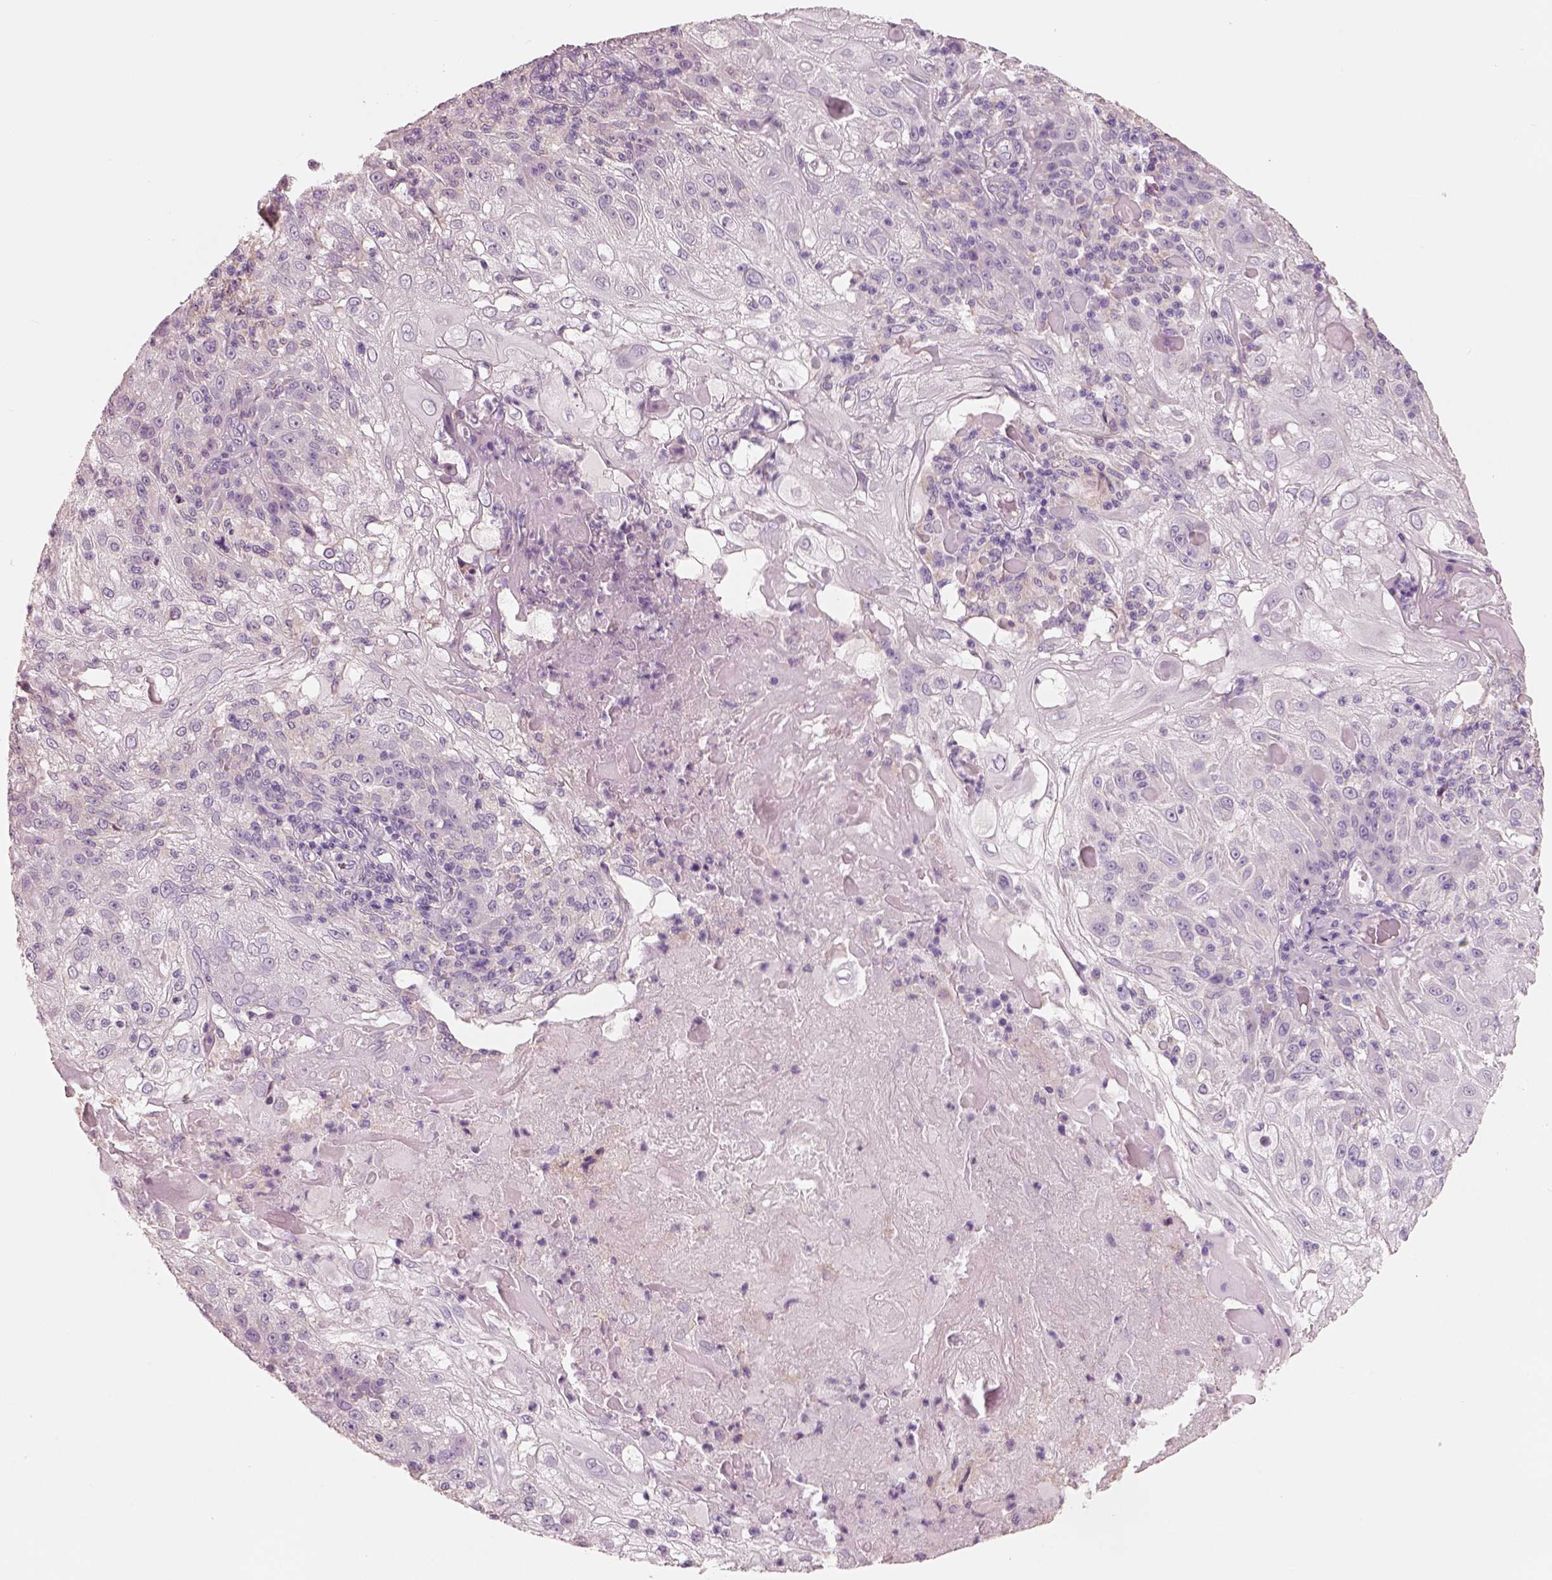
{"staining": {"intensity": "negative", "quantity": "none", "location": "none"}, "tissue": "skin cancer", "cell_type": "Tumor cells", "image_type": "cancer", "snomed": [{"axis": "morphology", "description": "Normal tissue, NOS"}, {"axis": "morphology", "description": "Squamous cell carcinoma, NOS"}, {"axis": "topography", "description": "Skin"}], "caption": "An image of human skin cancer is negative for staining in tumor cells.", "gene": "PNOC", "patient": {"sex": "female", "age": 83}}